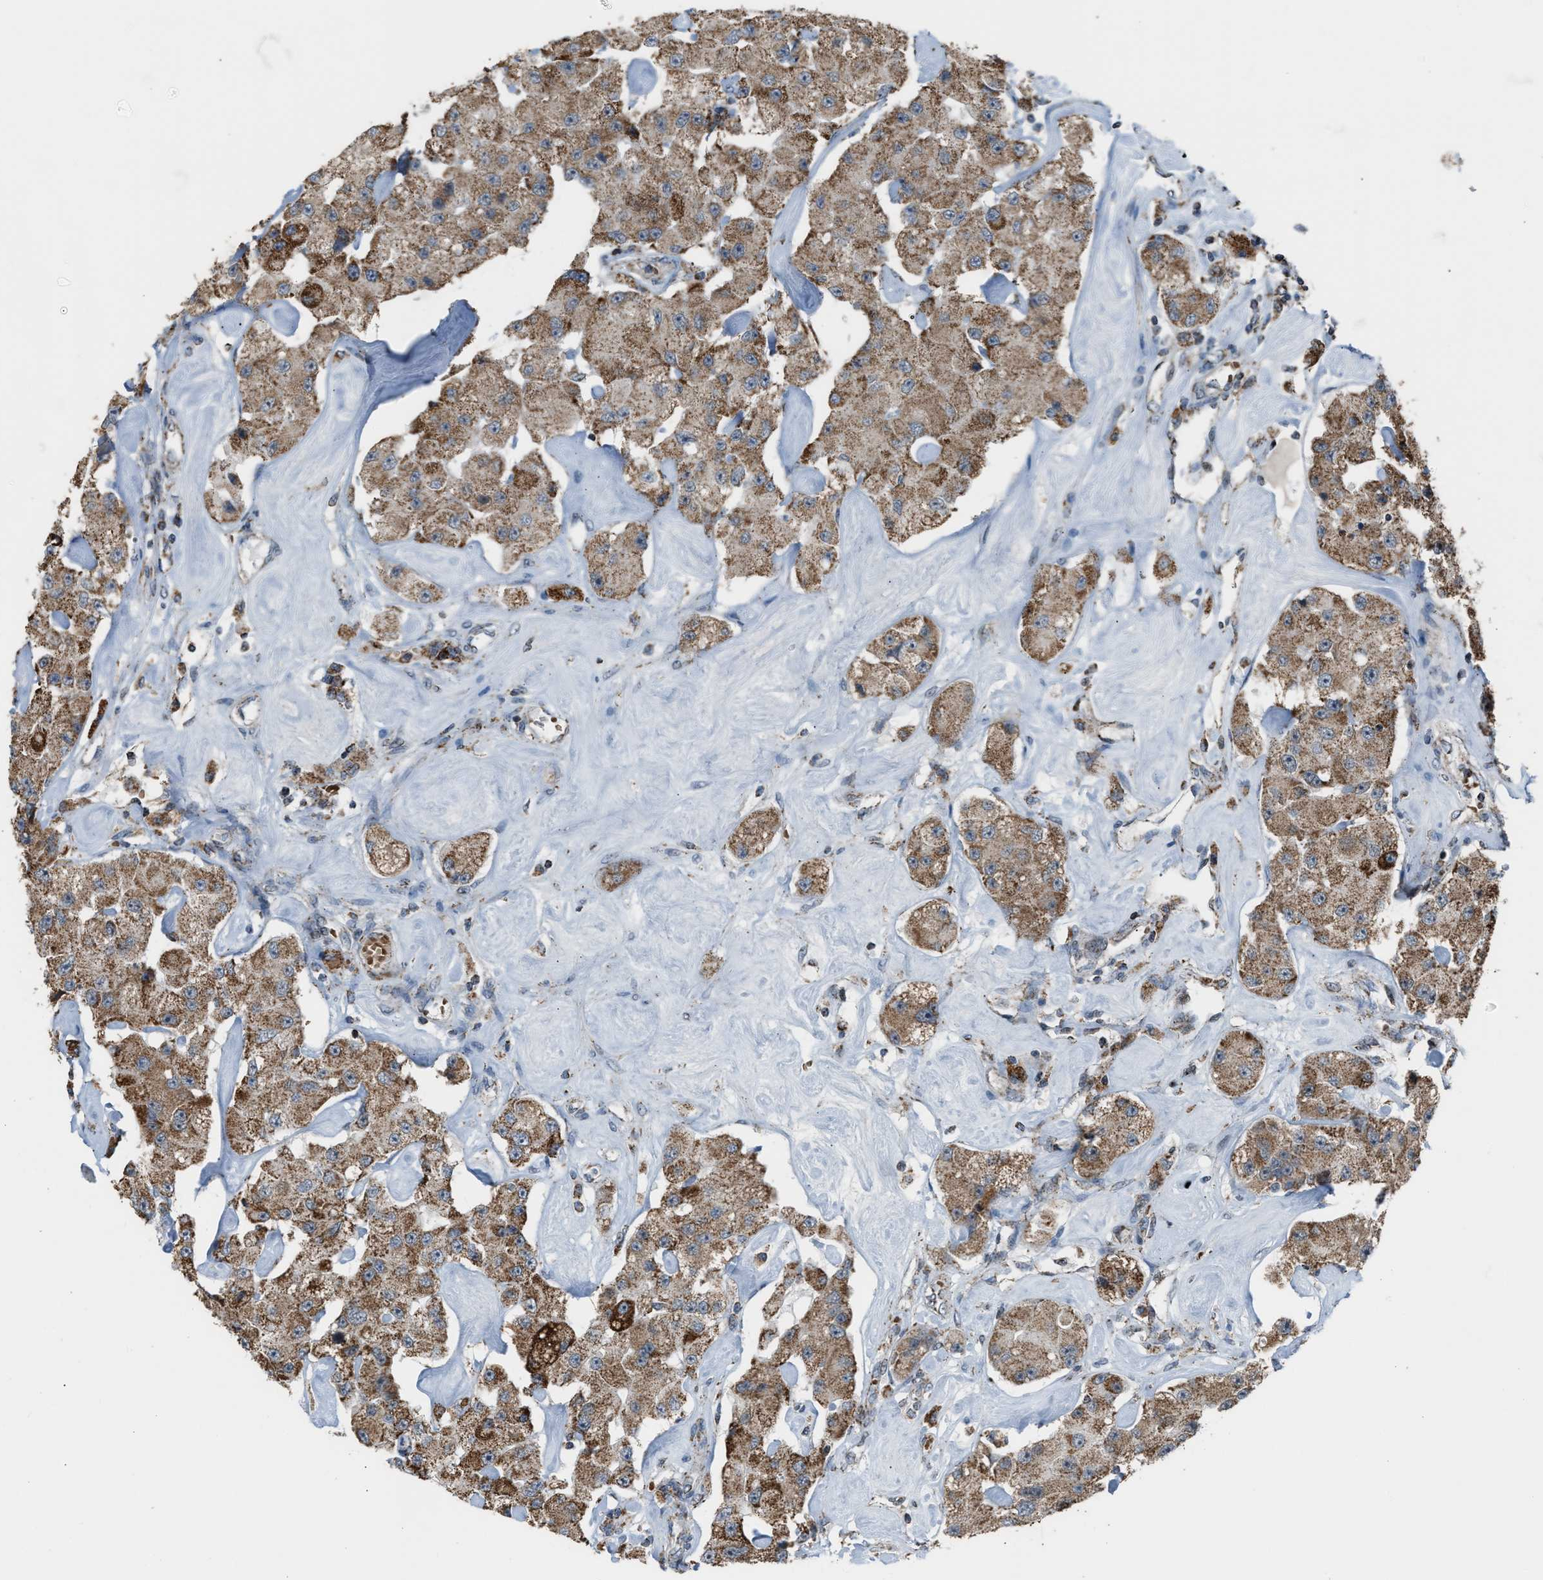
{"staining": {"intensity": "moderate", "quantity": ">75%", "location": "cytoplasmic/membranous"}, "tissue": "carcinoid", "cell_type": "Tumor cells", "image_type": "cancer", "snomed": [{"axis": "morphology", "description": "Carcinoid, malignant, NOS"}, {"axis": "topography", "description": "Pancreas"}], "caption": "Moderate cytoplasmic/membranous protein positivity is present in about >75% of tumor cells in carcinoid. The staining was performed using DAB (3,3'-diaminobenzidine) to visualize the protein expression in brown, while the nuclei were stained in blue with hematoxylin (Magnification: 20x).", "gene": "CHN2", "patient": {"sex": "male", "age": 41}}